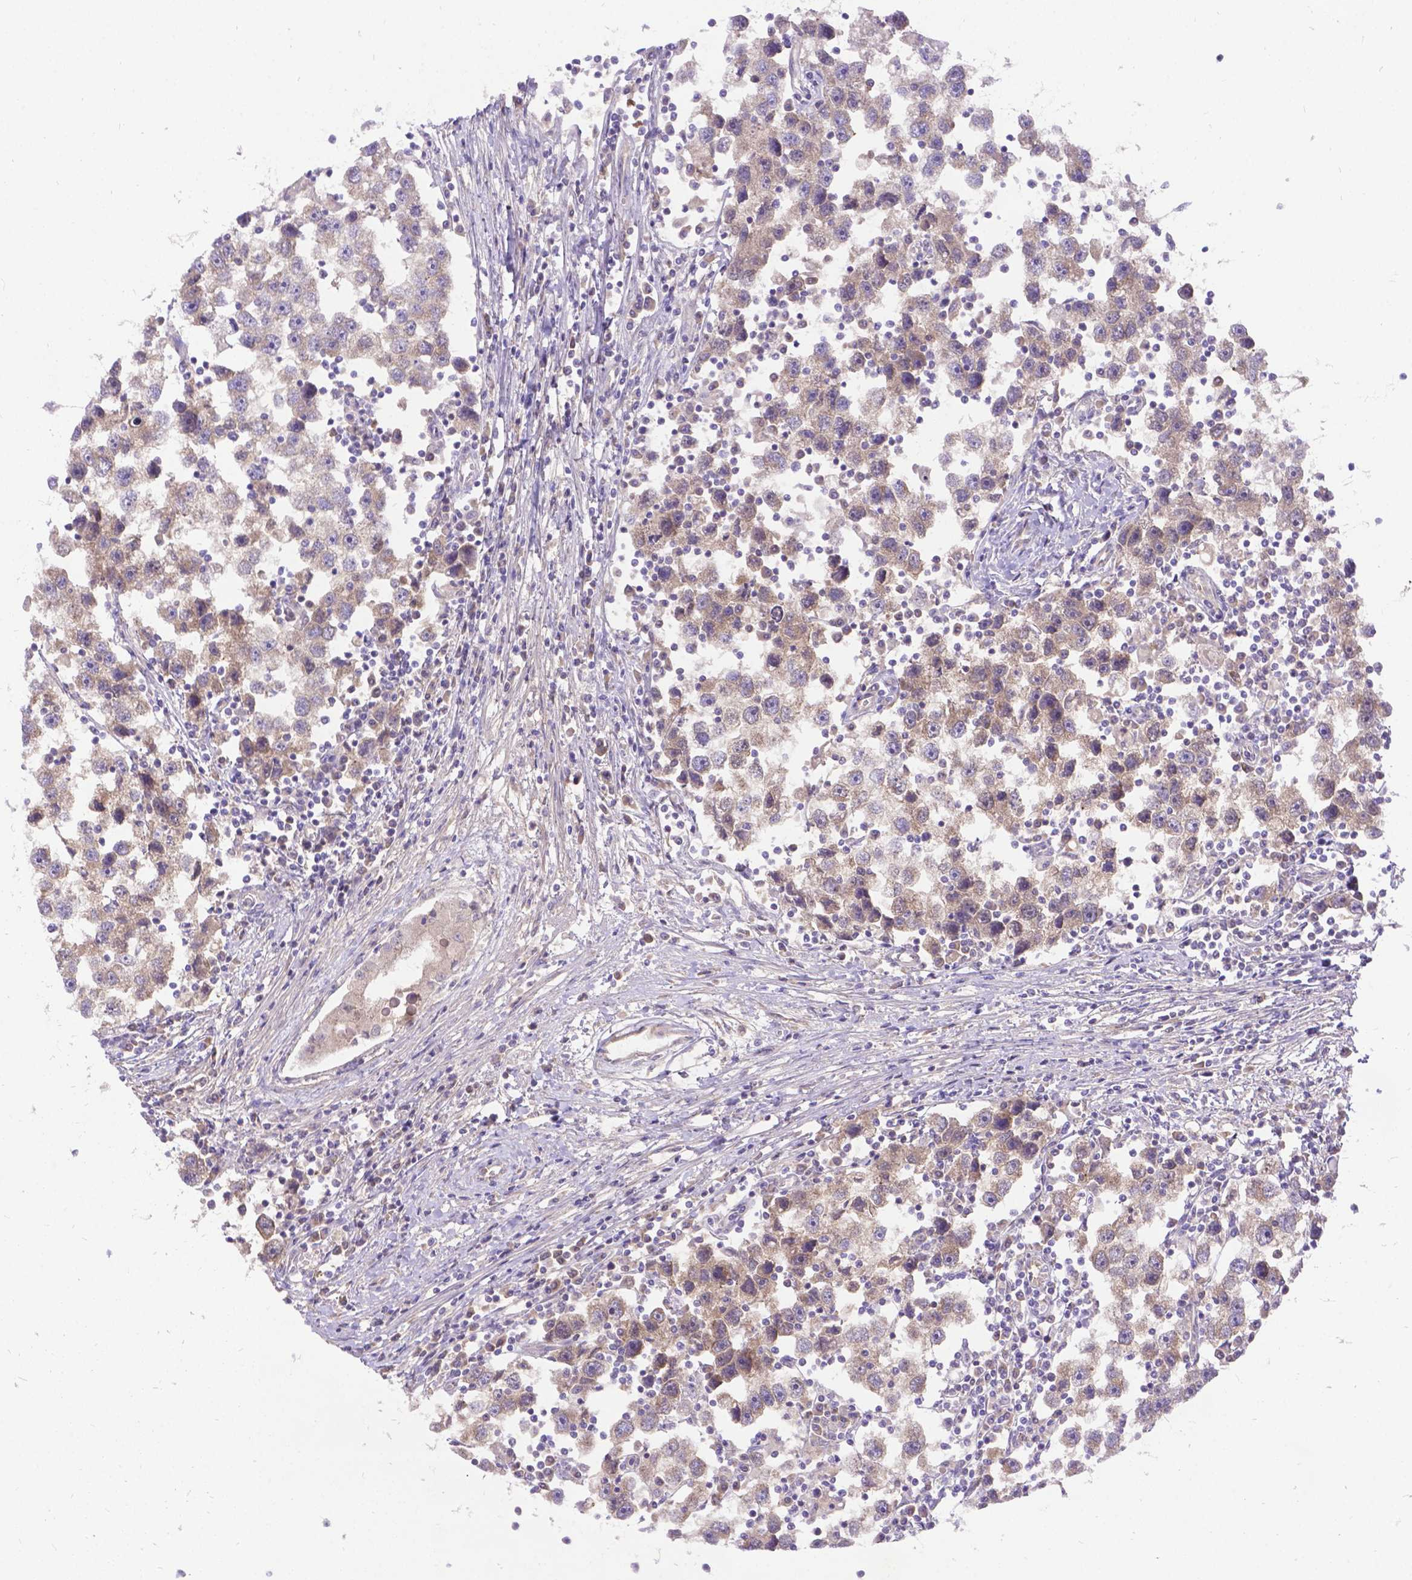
{"staining": {"intensity": "weak", "quantity": ">75%", "location": "cytoplasmic/membranous"}, "tissue": "testis cancer", "cell_type": "Tumor cells", "image_type": "cancer", "snomed": [{"axis": "morphology", "description": "Seminoma, NOS"}, {"axis": "topography", "description": "Testis"}], "caption": "This histopathology image displays IHC staining of testis cancer (seminoma), with low weak cytoplasmic/membranous positivity in about >75% of tumor cells.", "gene": "DENND6A", "patient": {"sex": "male", "age": 30}}